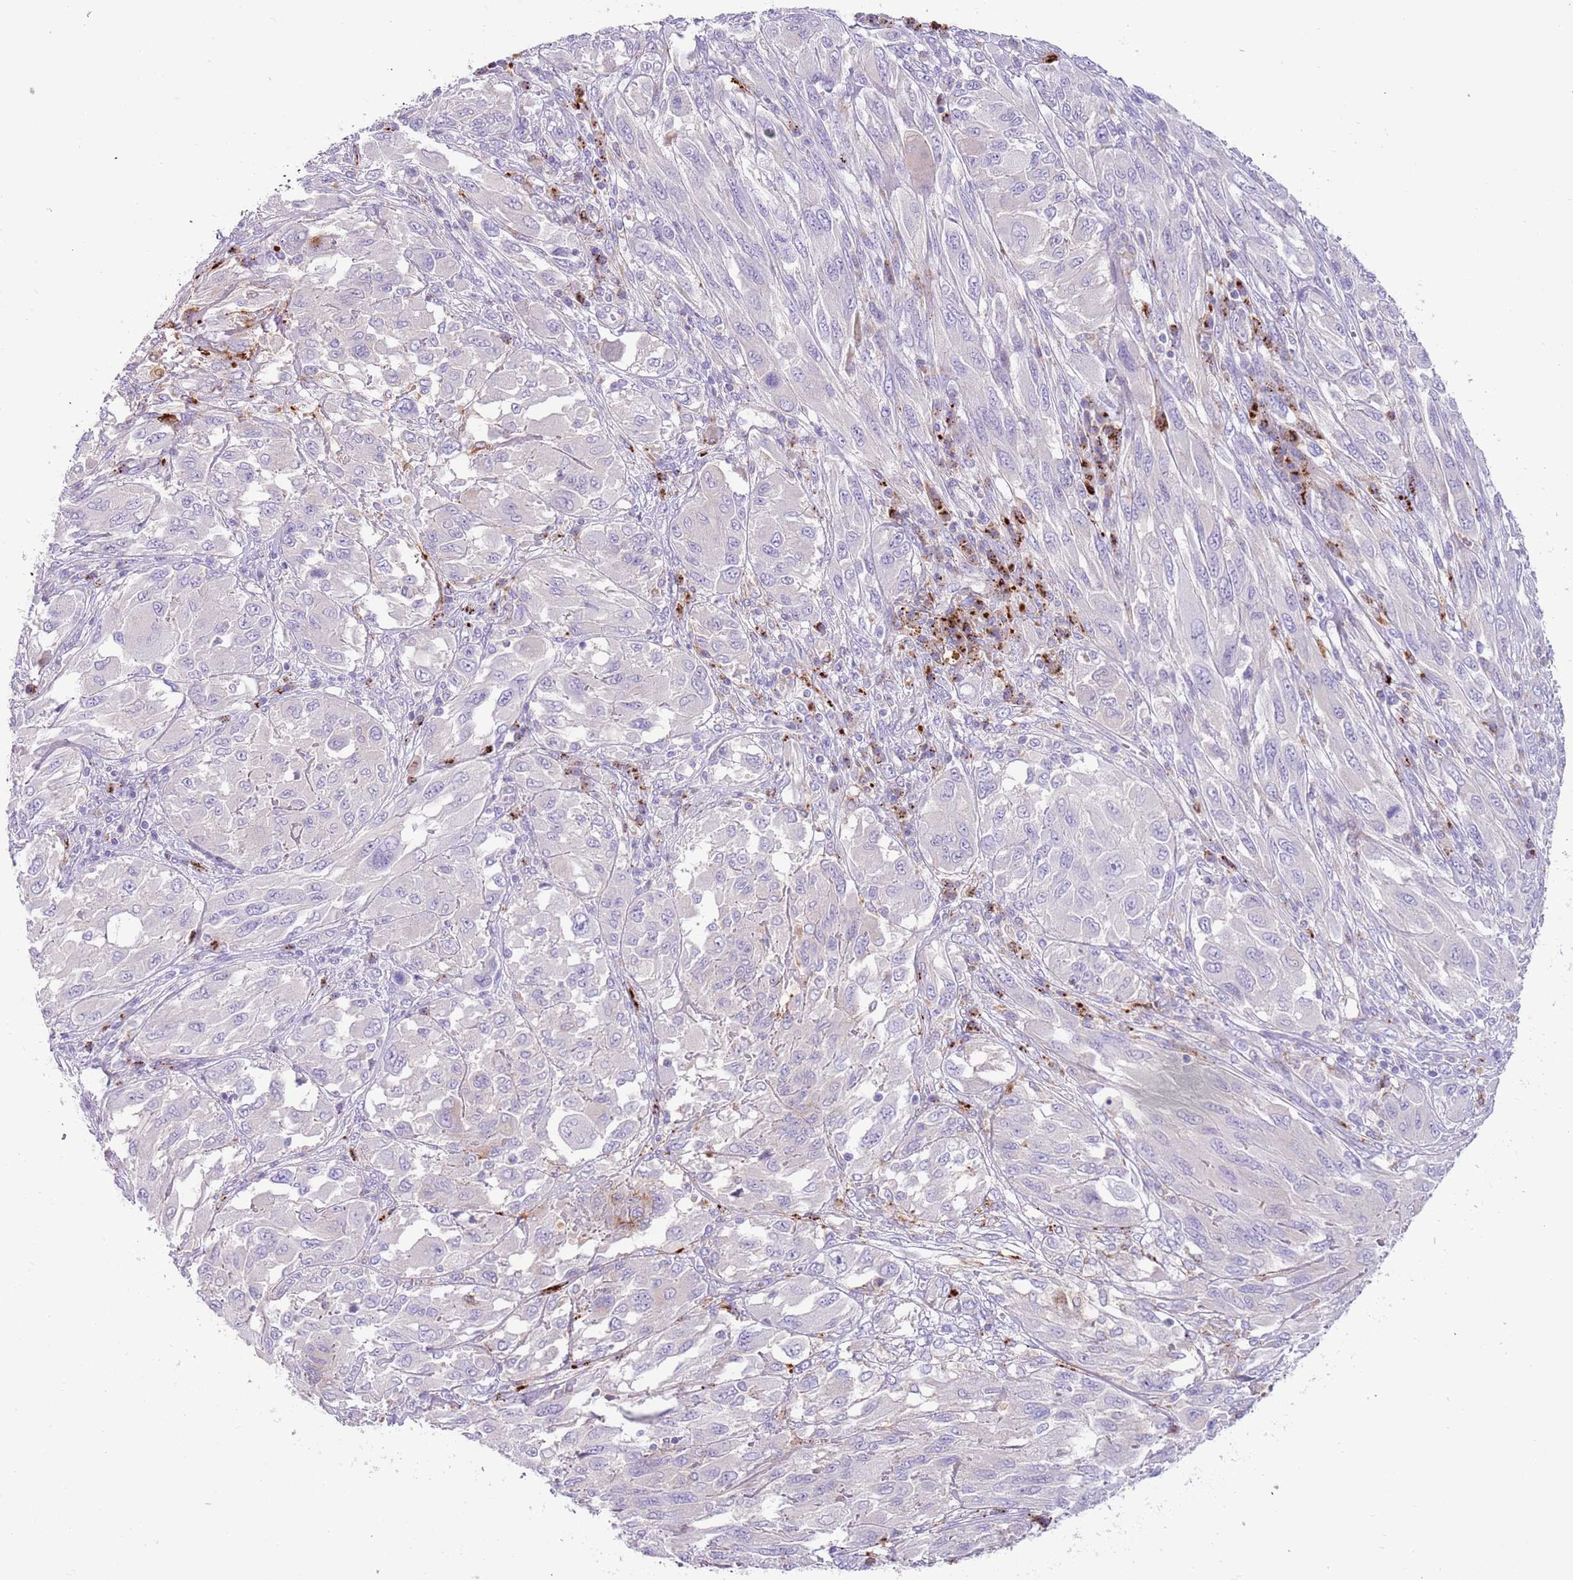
{"staining": {"intensity": "negative", "quantity": "none", "location": "none"}, "tissue": "melanoma", "cell_type": "Tumor cells", "image_type": "cancer", "snomed": [{"axis": "morphology", "description": "Malignant melanoma, NOS"}, {"axis": "topography", "description": "Skin"}], "caption": "The image shows no significant expression in tumor cells of melanoma.", "gene": "LRRN3", "patient": {"sex": "female", "age": 91}}